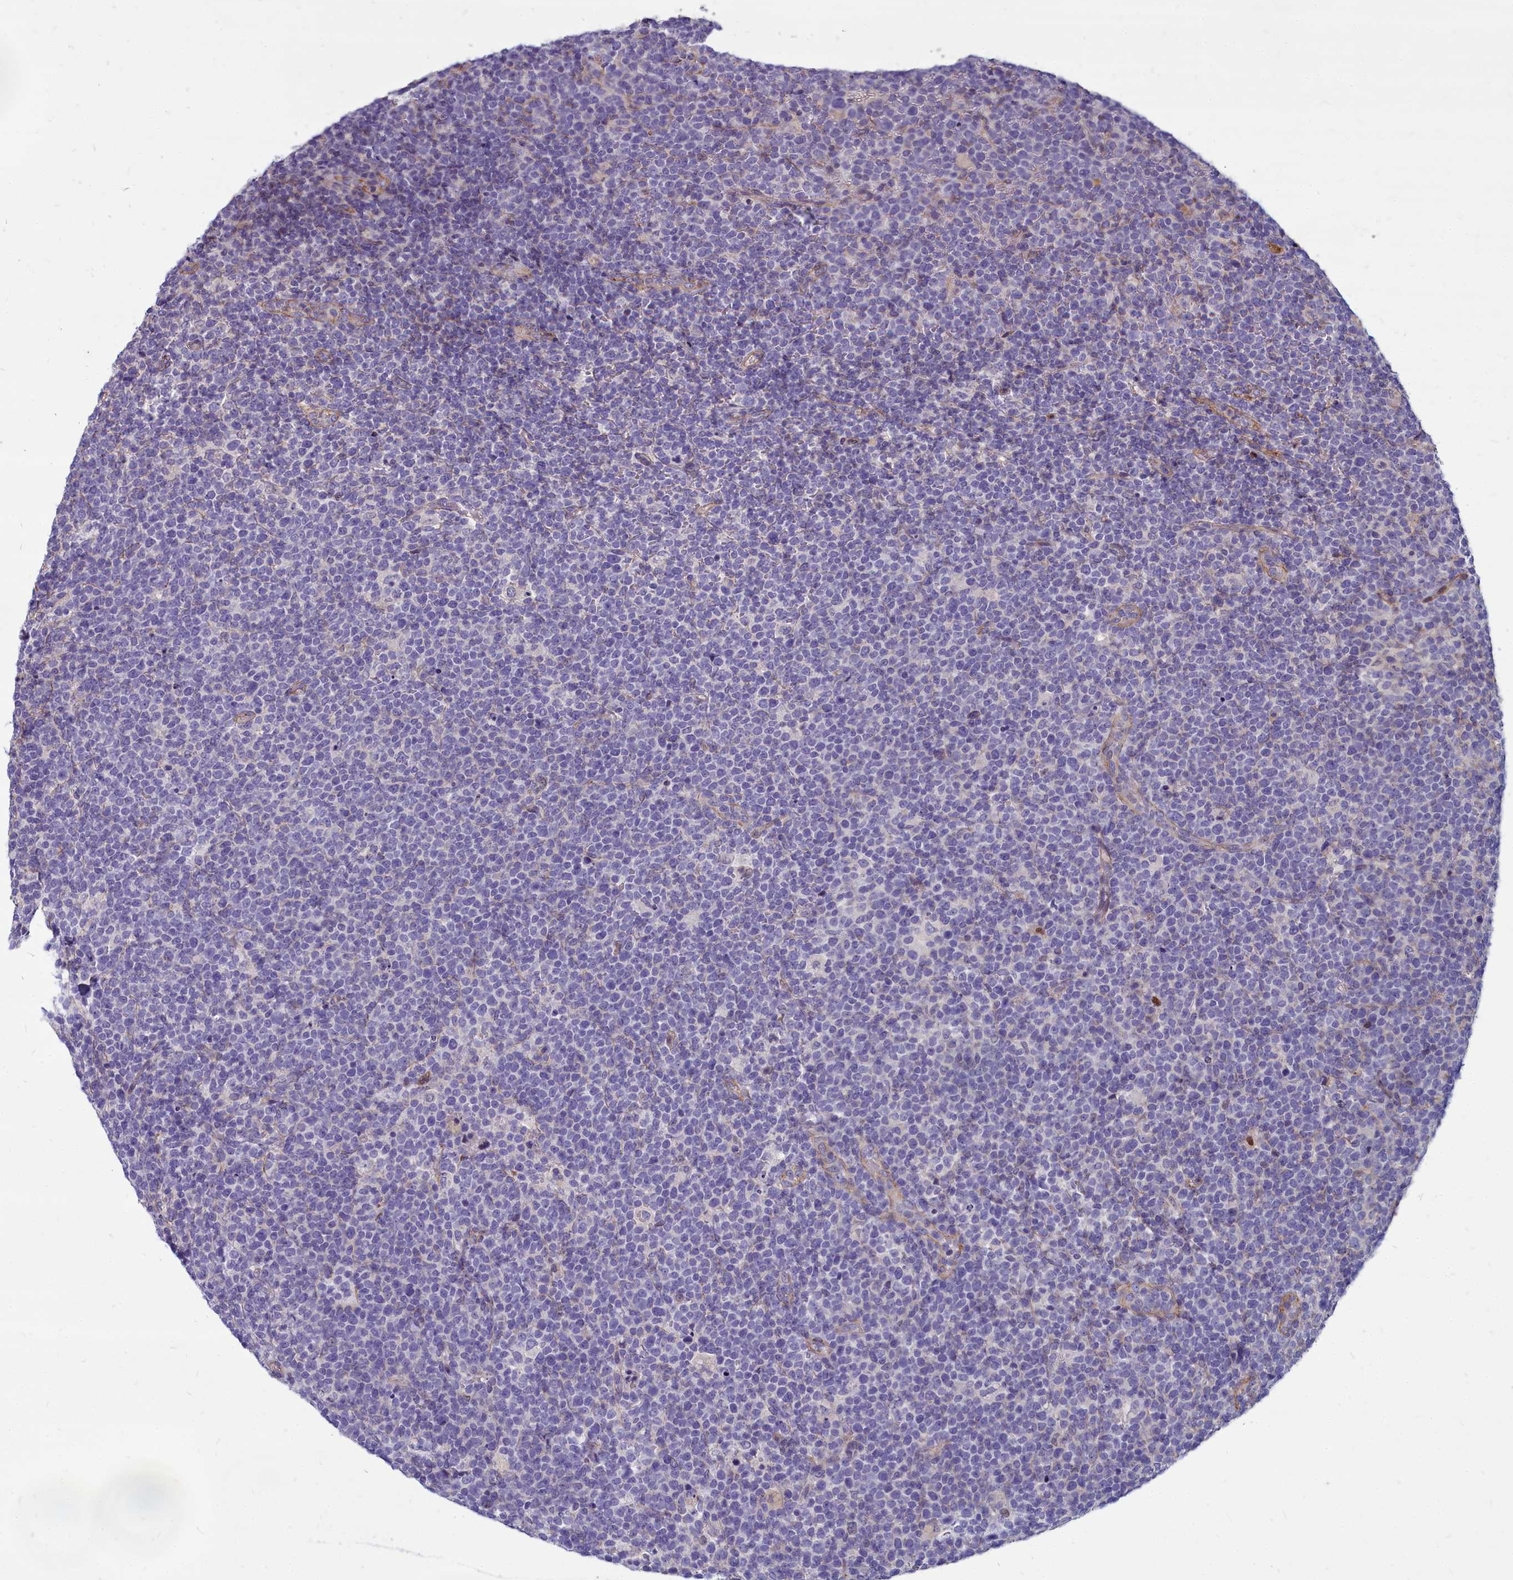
{"staining": {"intensity": "negative", "quantity": "none", "location": "none"}, "tissue": "lymphoma", "cell_type": "Tumor cells", "image_type": "cancer", "snomed": [{"axis": "morphology", "description": "Malignant lymphoma, non-Hodgkin's type, High grade"}, {"axis": "topography", "description": "Lymph node"}], "caption": "Tumor cells are negative for protein expression in human lymphoma. The staining is performed using DAB brown chromogen with nuclei counter-stained in using hematoxylin.", "gene": "TTC5", "patient": {"sex": "male", "age": 61}}